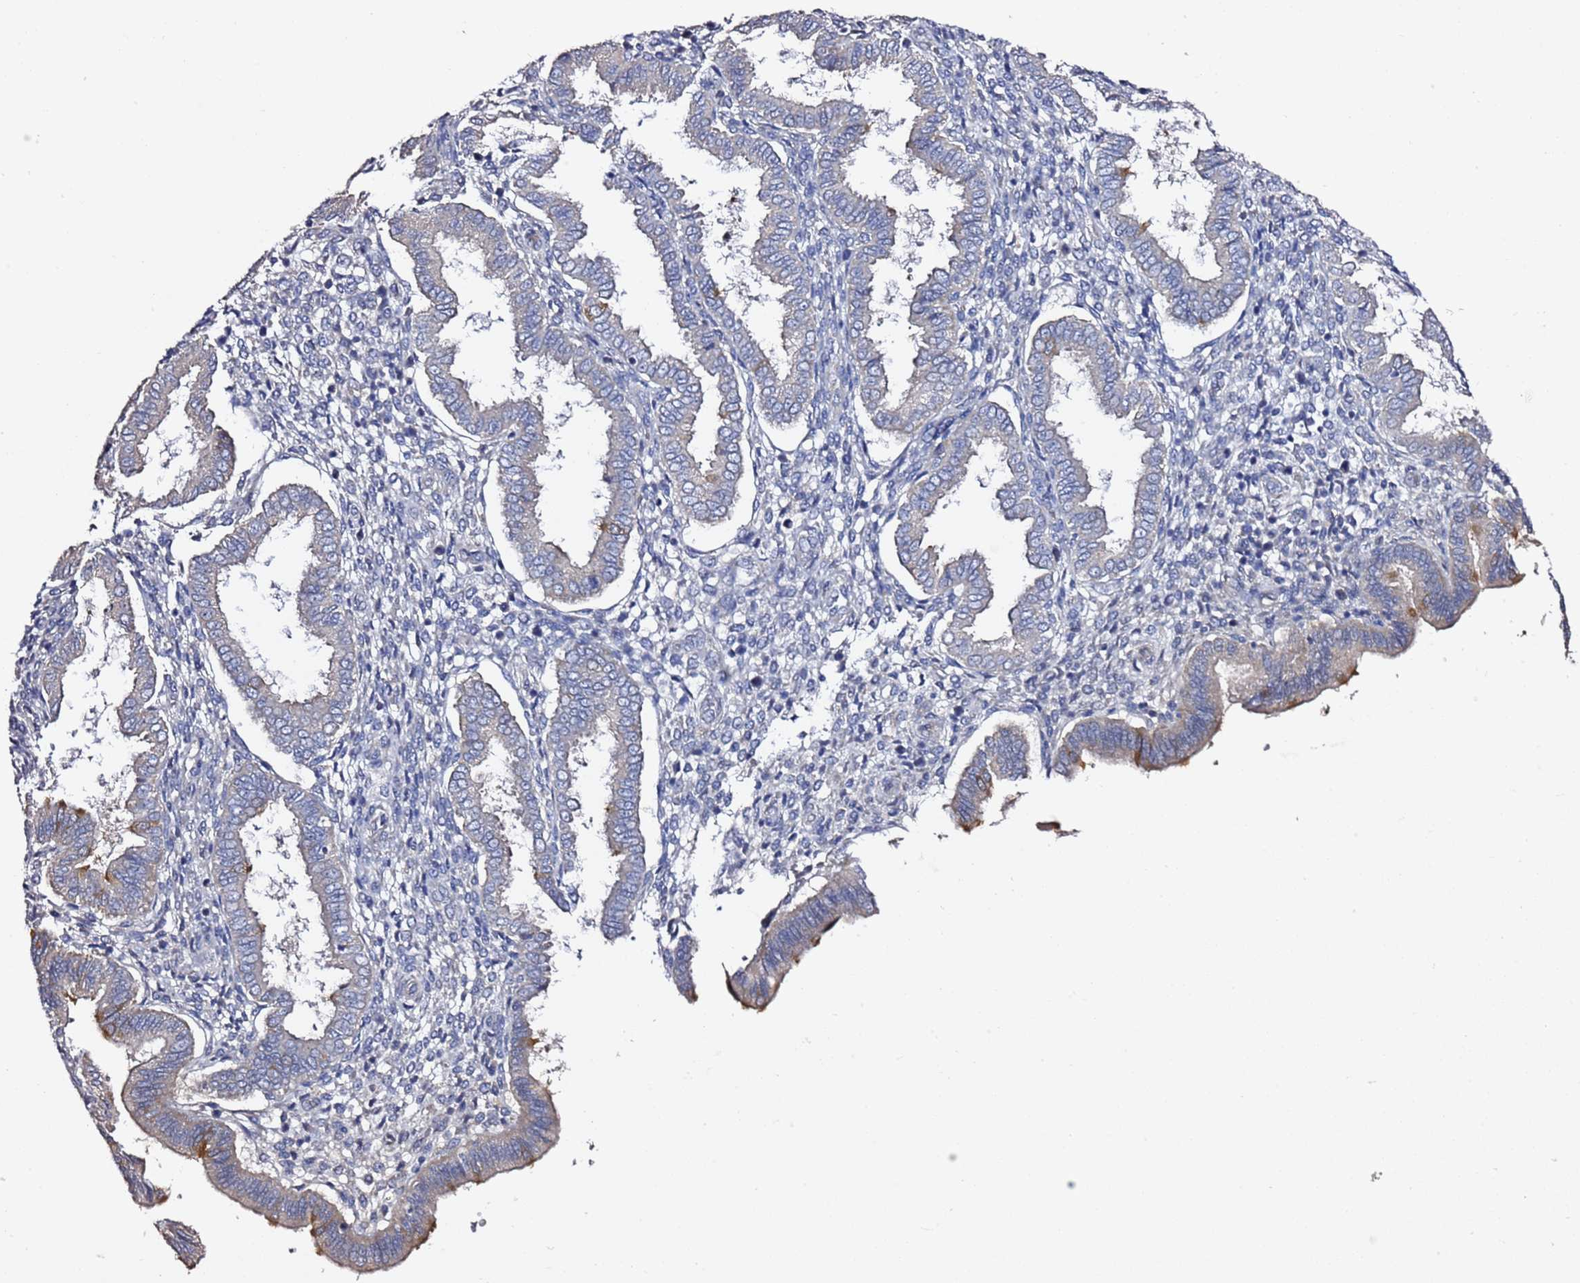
{"staining": {"intensity": "negative", "quantity": "none", "location": "none"}, "tissue": "endometrium", "cell_type": "Cells in endometrial stroma", "image_type": "normal", "snomed": [{"axis": "morphology", "description": "Normal tissue, NOS"}, {"axis": "topography", "description": "Endometrium"}], "caption": "Immunohistochemistry micrograph of unremarkable endometrium stained for a protein (brown), which demonstrates no staining in cells in endometrial stroma. (Brightfield microscopy of DAB (3,3'-diaminobenzidine) IHC at high magnification).", "gene": "RABL2A", "patient": {"sex": "female", "age": 24}}